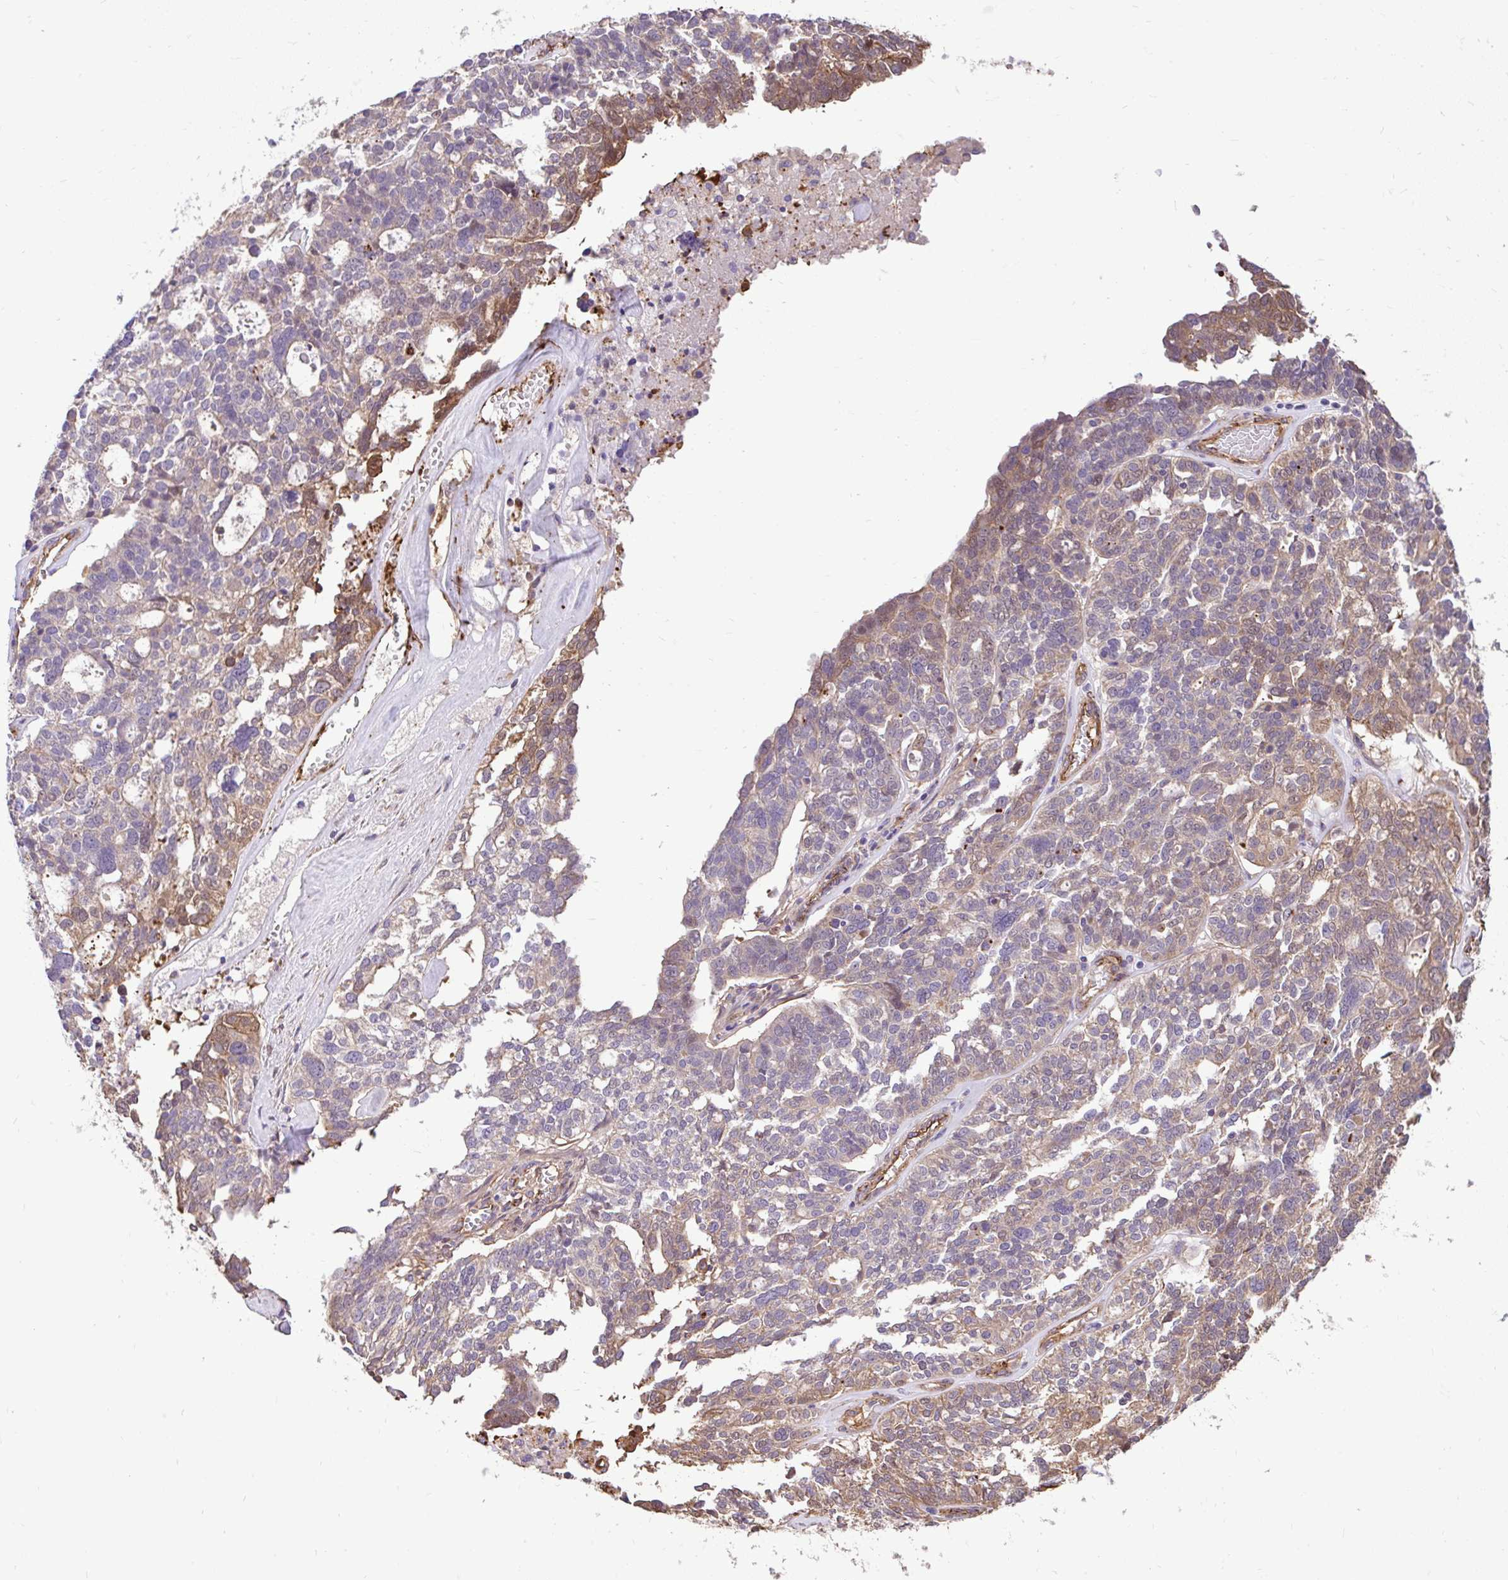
{"staining": {"intensity": "moderate", "quantity": "25%-75%", "location": "cytoplasmic/membranous"}, "tissue": "ovarian cancer", "cell_type": "Tumor cells", "image_type": "cancer", "snomed": [{"axis": "morphology", "description": "Cystadenocarcinoma, serous, NOS"}, {"axis": "topography", "description": "Ovary"}], "caption": "A medium amount of moderate cytoplasmic/membranous positivity is identified in approximately 25%-75% of tumor cells in serous cystadenocarcinoma (ovarian) tissue. Using DAB (brown) and hematoxylin (blue) stains, captured at high magnification using brightfield microscopy.", "gene": "PTPRK", "patient": {"sex": "female", "age": 59}}